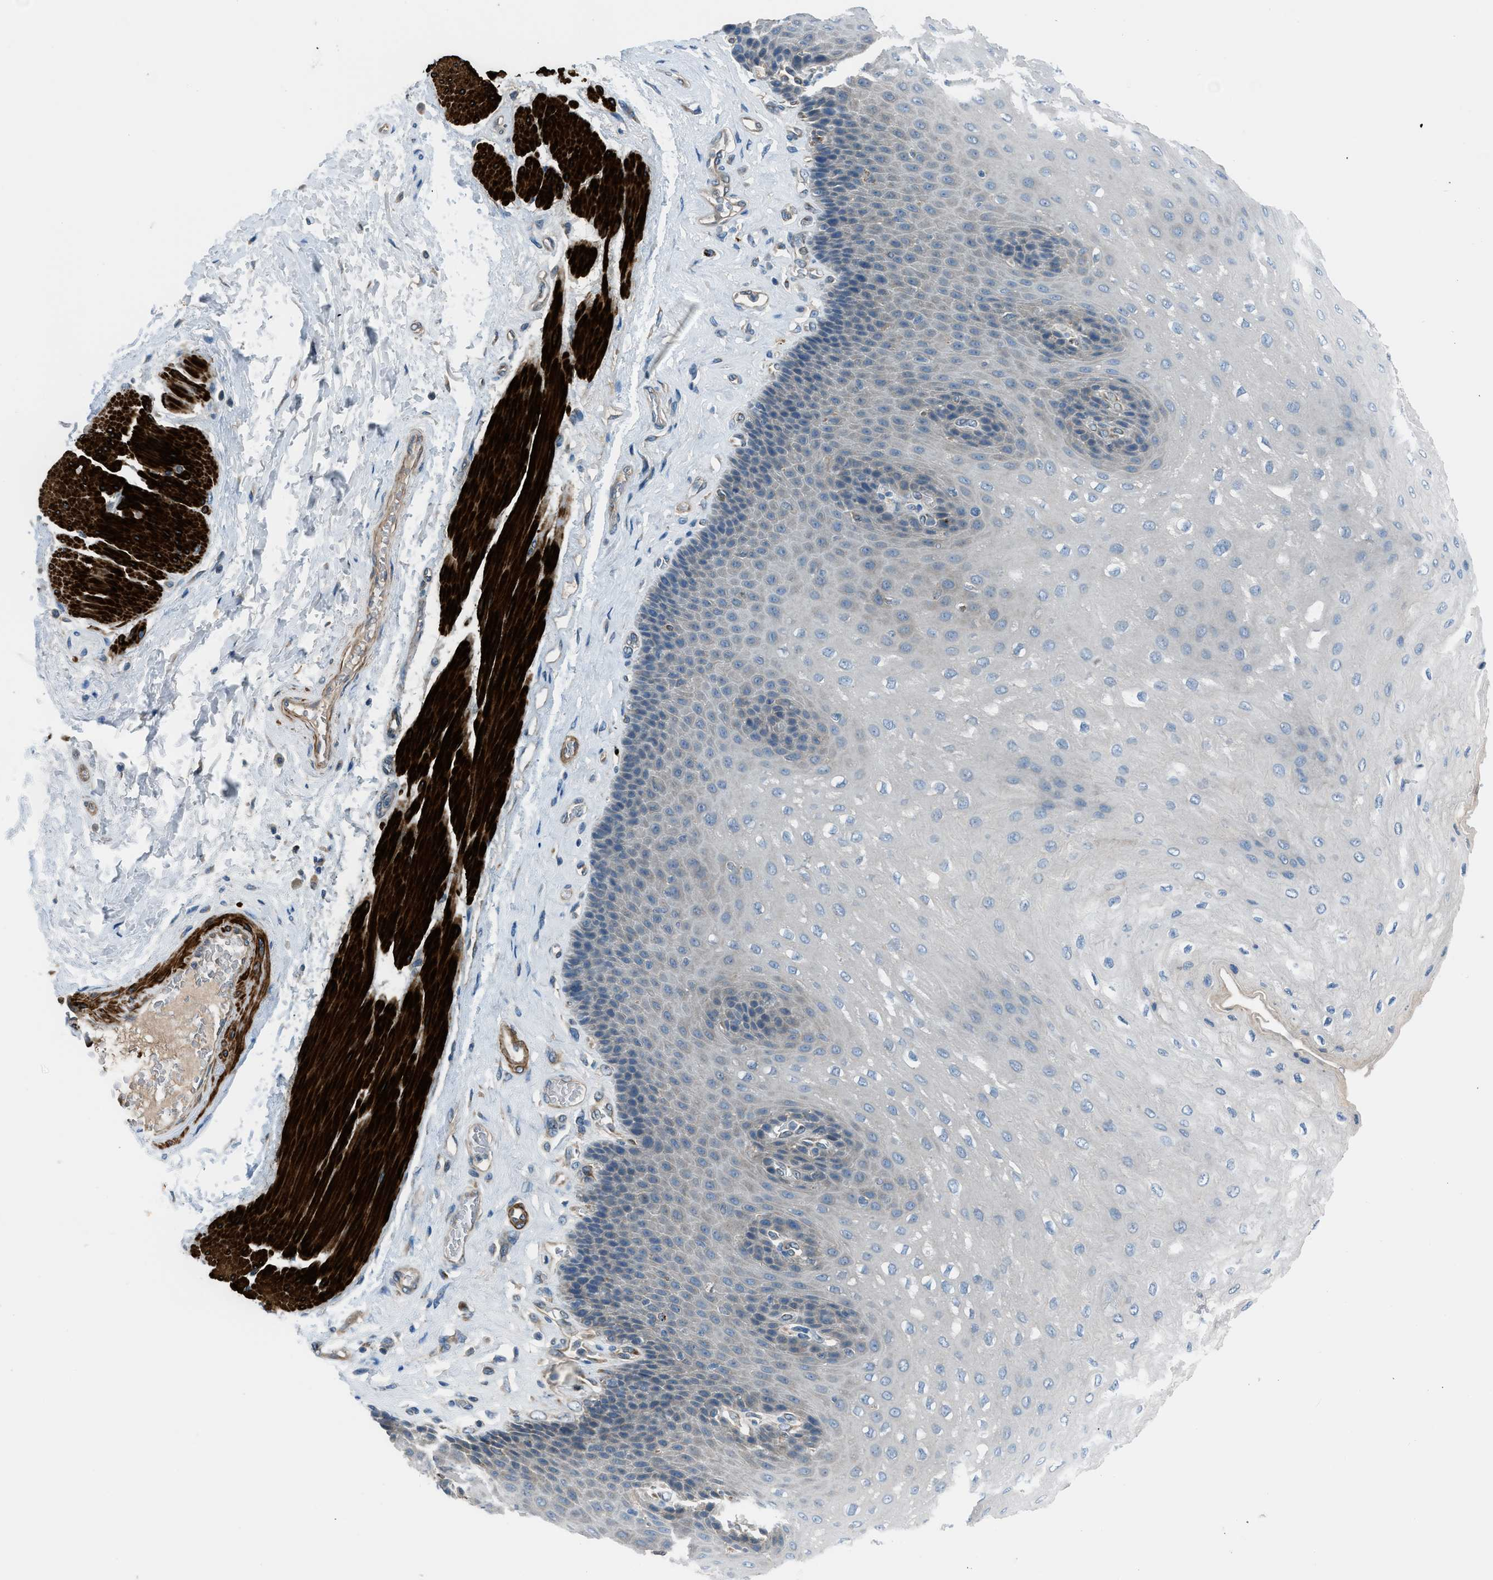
{"staining": {"intensity": "negative", "quantity": "none", "location": "none"}, "tissue": "esophagus", "cell_type": "Squamous epithelial cells", "image_type": "normal", "snomed": [{"axis": "morphology", "description": "Normal tissue, NOS"}, {"axis": "topography", "description": "Esophagus"}], "caption": "High magnification brightfield microscopy of normal esophagus stained with DAB (3,3'-diaminobenzidine) (brown) and counterstained with hematoxylin (blue): squamous epithelial cells show no significant positivity.", "gene": "LMBR1", "patient": {"sex": "female", "age": 72}}